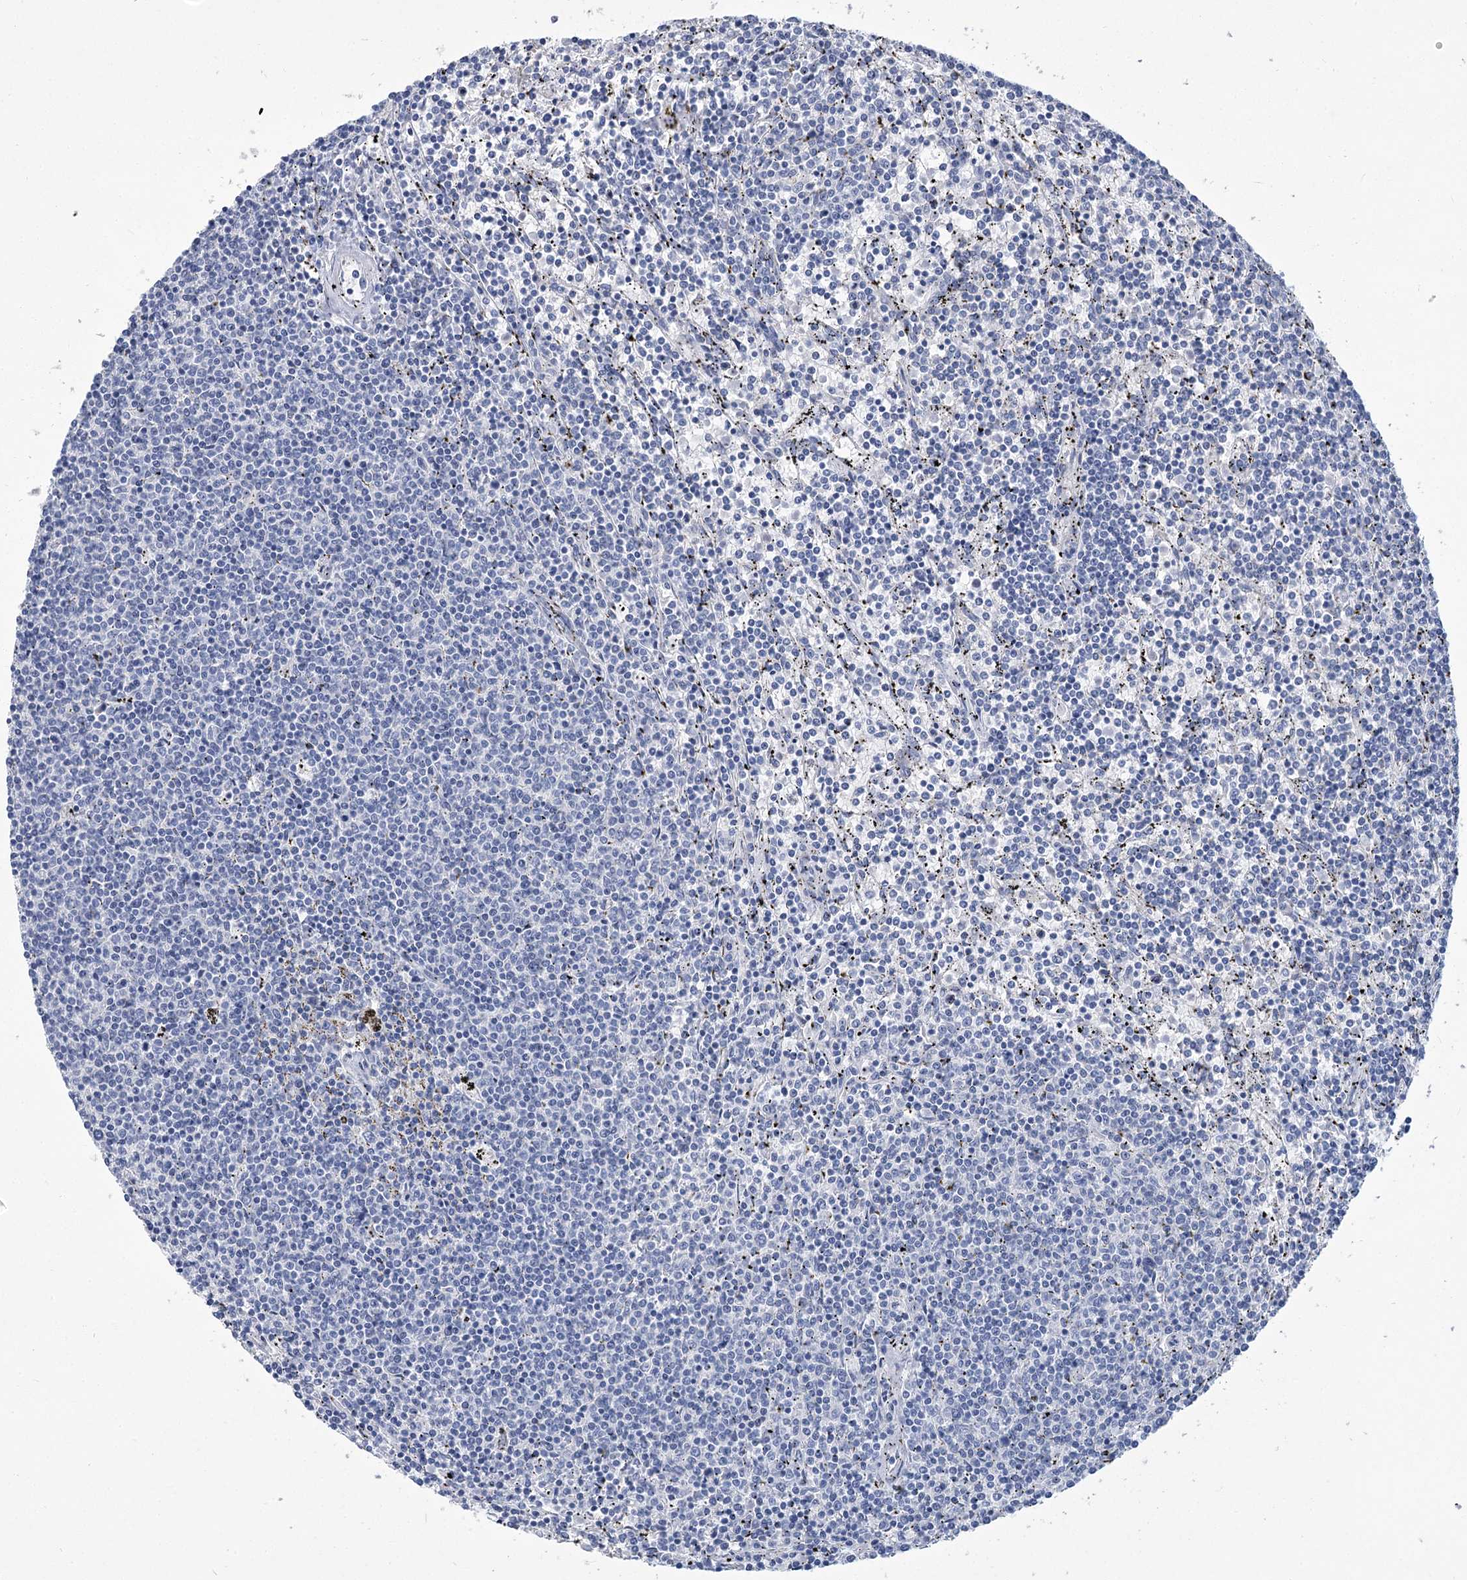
{"staining": {"intensity": "negative", "quantity": "none", "location": "none"}, "tissue": "lymphoma", "cell_type": "Tumor cells", "image_type": "cancer", "snomed": [{"axis": "morphology", "description": "Malignant lymphoma, non-Hodgkin's type, Low grade"}, {"axis": "topography", "description": "Spleen"}], "caption": "Tumor cells show no significant protein staining in malignant lymphoma, non-Hodgkin's type (low-grade).", "gene": "SLC9A3", "patient": {"sex": "female", "age": 50}}